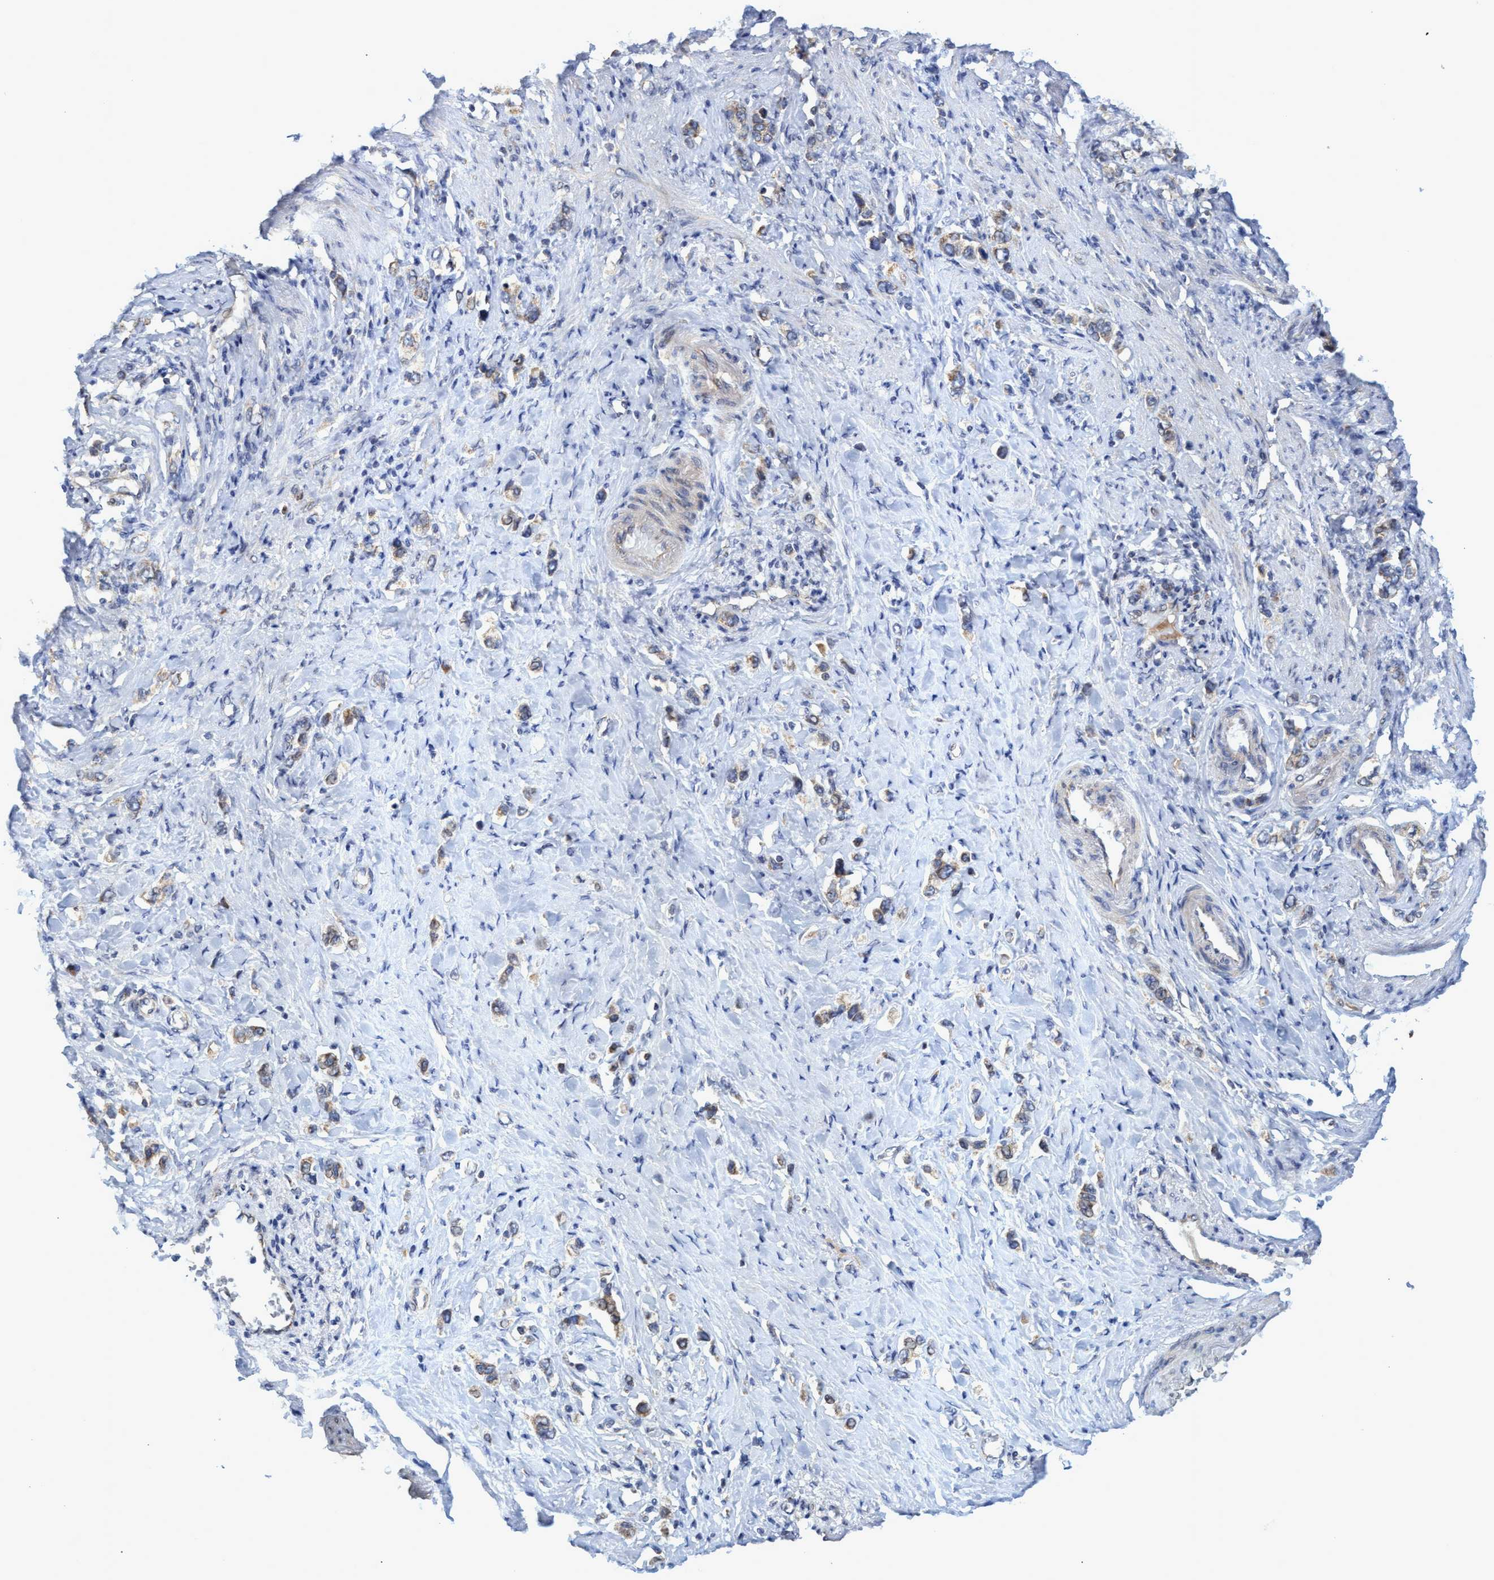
{"staining": {"intensity": "weak", "quantity": ">75%", "location": "cytoplasmic/membranous"}, "tissue": "stomach cancer", "cell_type": "Tumor cells", "image_type": "cancer", "snomed": [{"axis": "morphology", "description": "Adenocarcinoma, NOS"}, {"axis": "topography", "description": "Stomach"}], "caption": "The immunohistochemical stain shows weak cytoplasmic/membranous staining in tumor cells of stomach adenocarcinoma tissue.", "gene": "NAT16", "patient": {"sex": "female", "age": 65}}